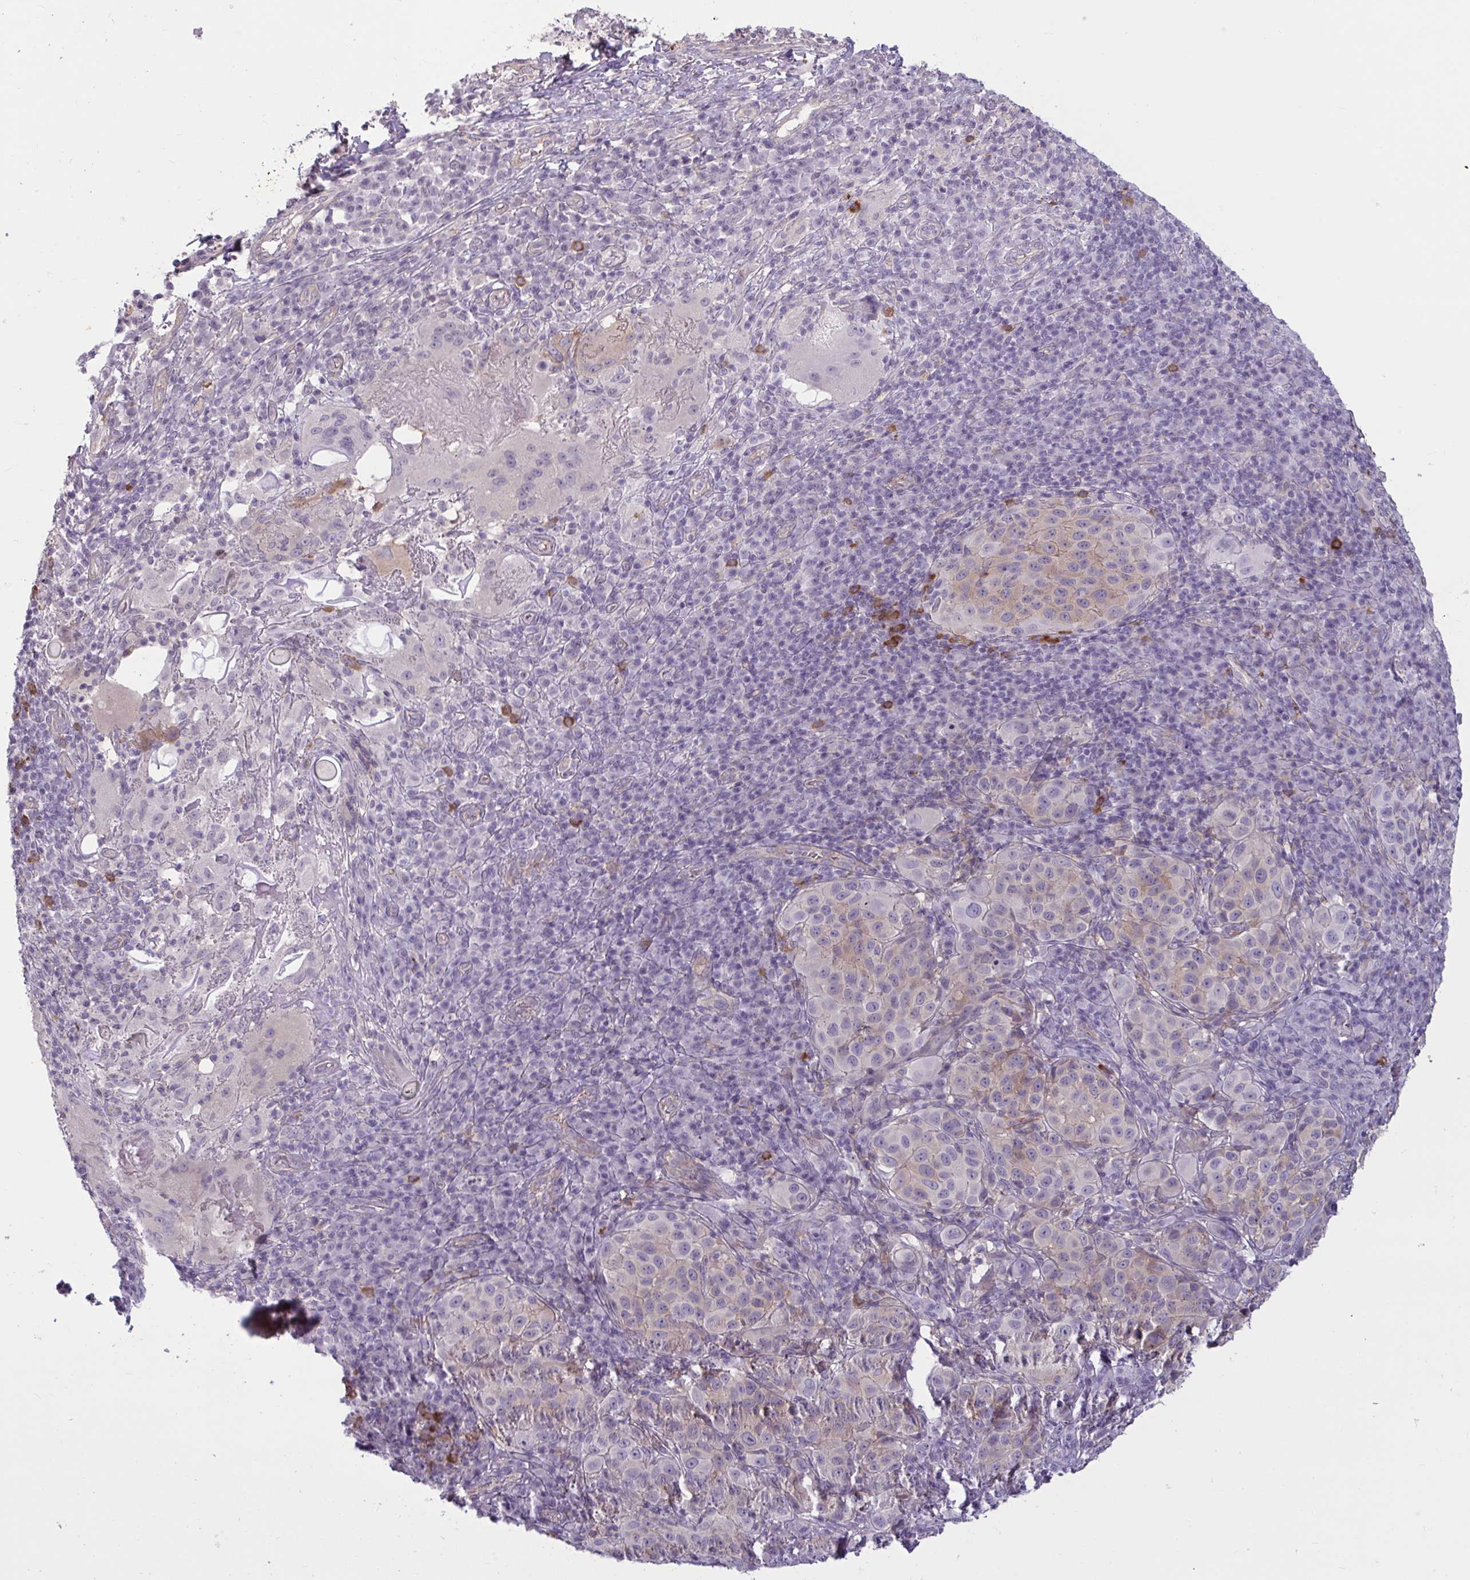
{"staining": {"intensity": "weak", "quantity": "25%-75%", "location": "cytoplasmic/membranous"}, "tissue": "melanoma", "cell_type": "Tumor cells", "image_type": "cancer", "snomed": [{"axis": "morphology", "description": "Malignant melanoma, NOS"}, {"axis": "topography", "description": "Skin"}], "caption": "Immunohistochemistry (IHC) (DAB (3,3'-diaminobenzidine)) staining of human malignant melanoma demonstrates weak cytoplasmic/membranous protein positivity in about 25%-75% of tumor cells.", "gene": "TBC1D4", "patient": {"sex": "male", "age": 38}}